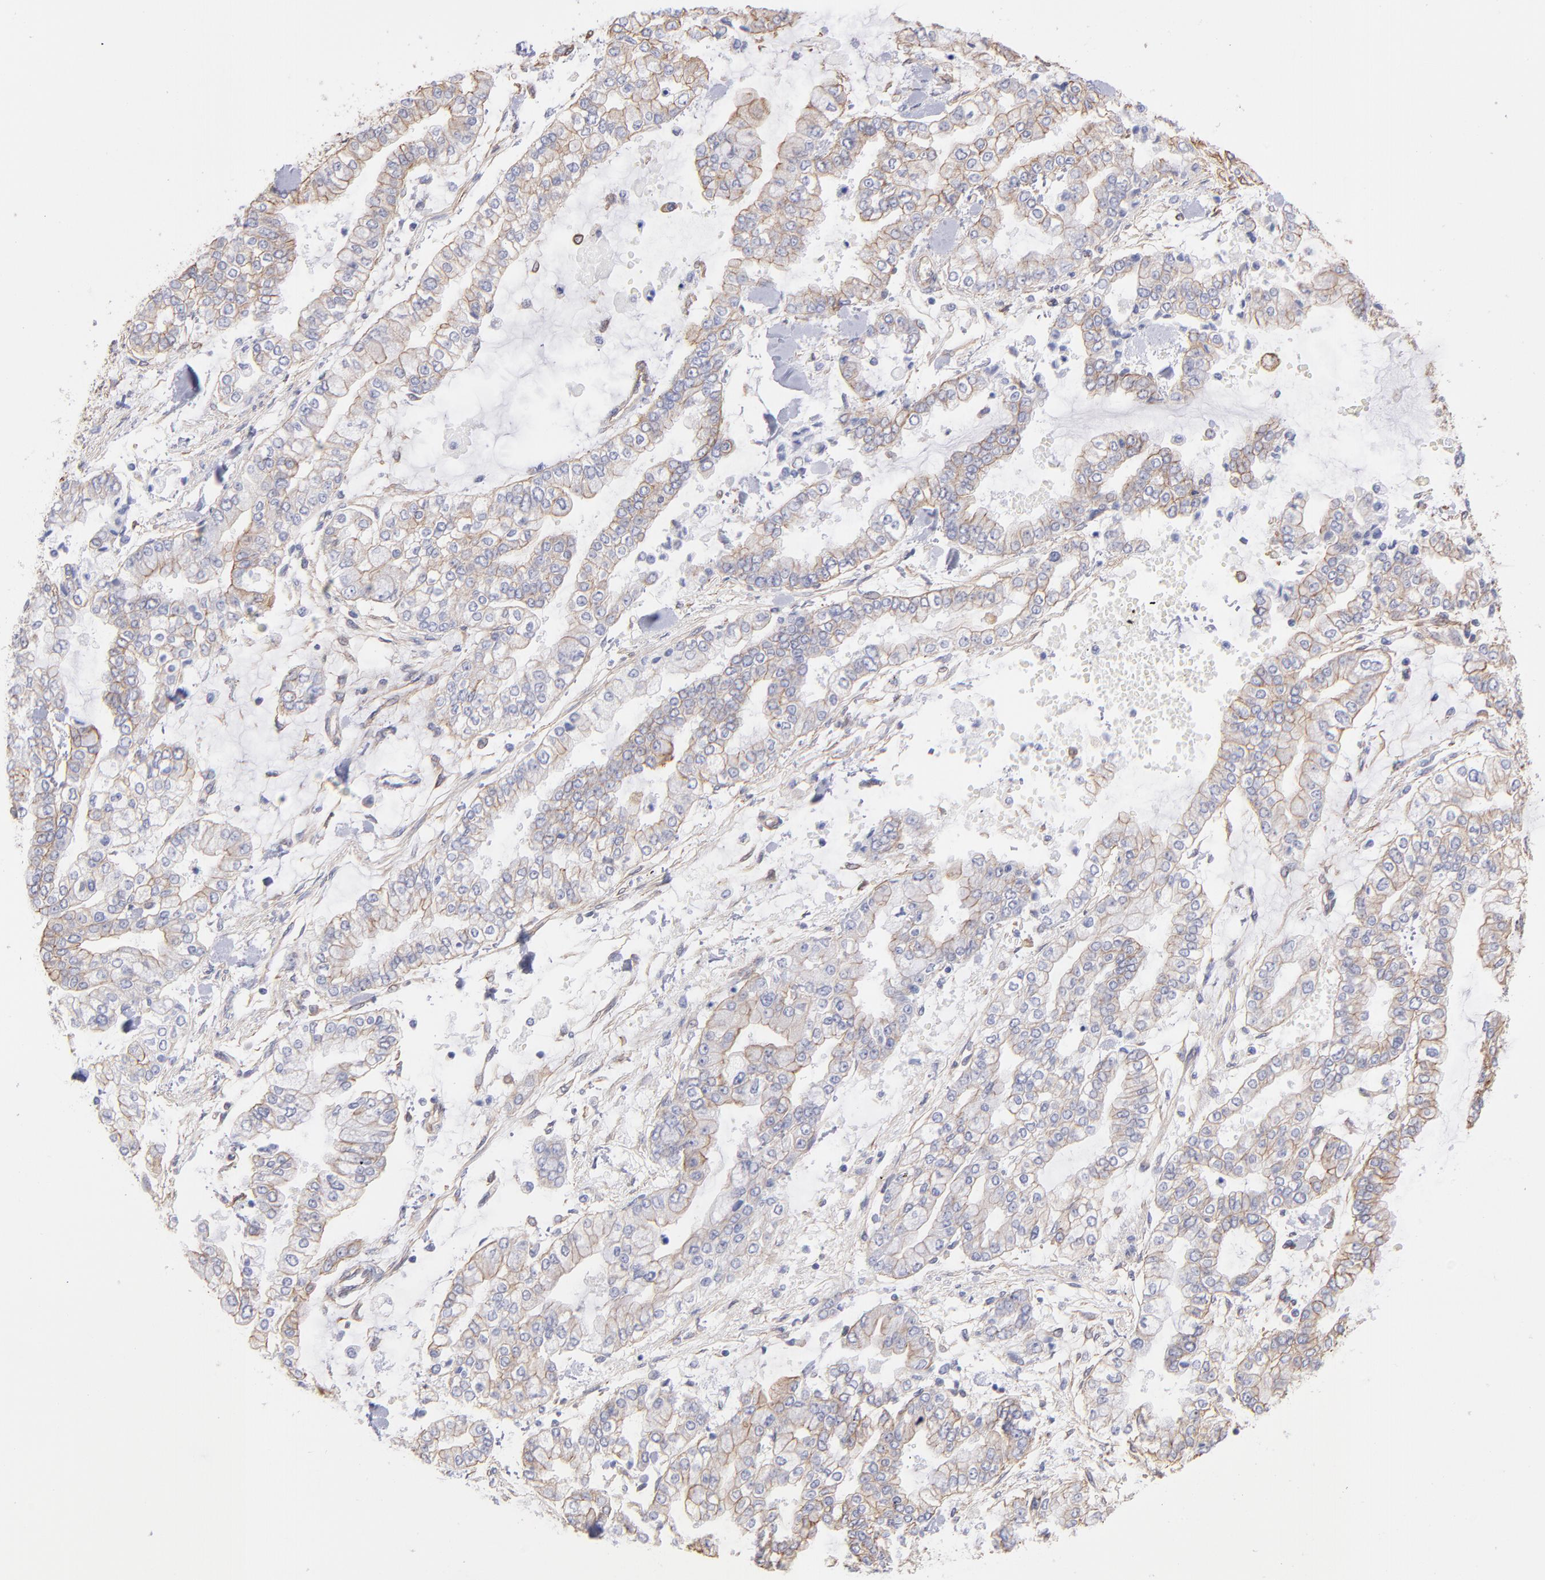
{"staining": {"intensity": "moderate", "quantity": ">75%", "location": "cytoplasmic/membranous"}, "tissue": "stomach cancer", "cell_type": "Tumor cells", "image_type": "cancer", "snomed": [{"axis": "morphology", "description": "Normal tissue, NOS"}, {"axis": "morphology", "description": "Adenocarcinoma, NOS"}, {"axis": "topography", "description": "Stomach, upper"}, {"axis": "topography", "description": "Stomach"}], "caption": "Approximately >75% of tumor cells in human stomach cancer display moderate cytoplasmic/membranous protein positivity as visualized by brown immunohistochemical staining.", "gene": "PLEC", "patient": {"sex": "male", "age": 76}}